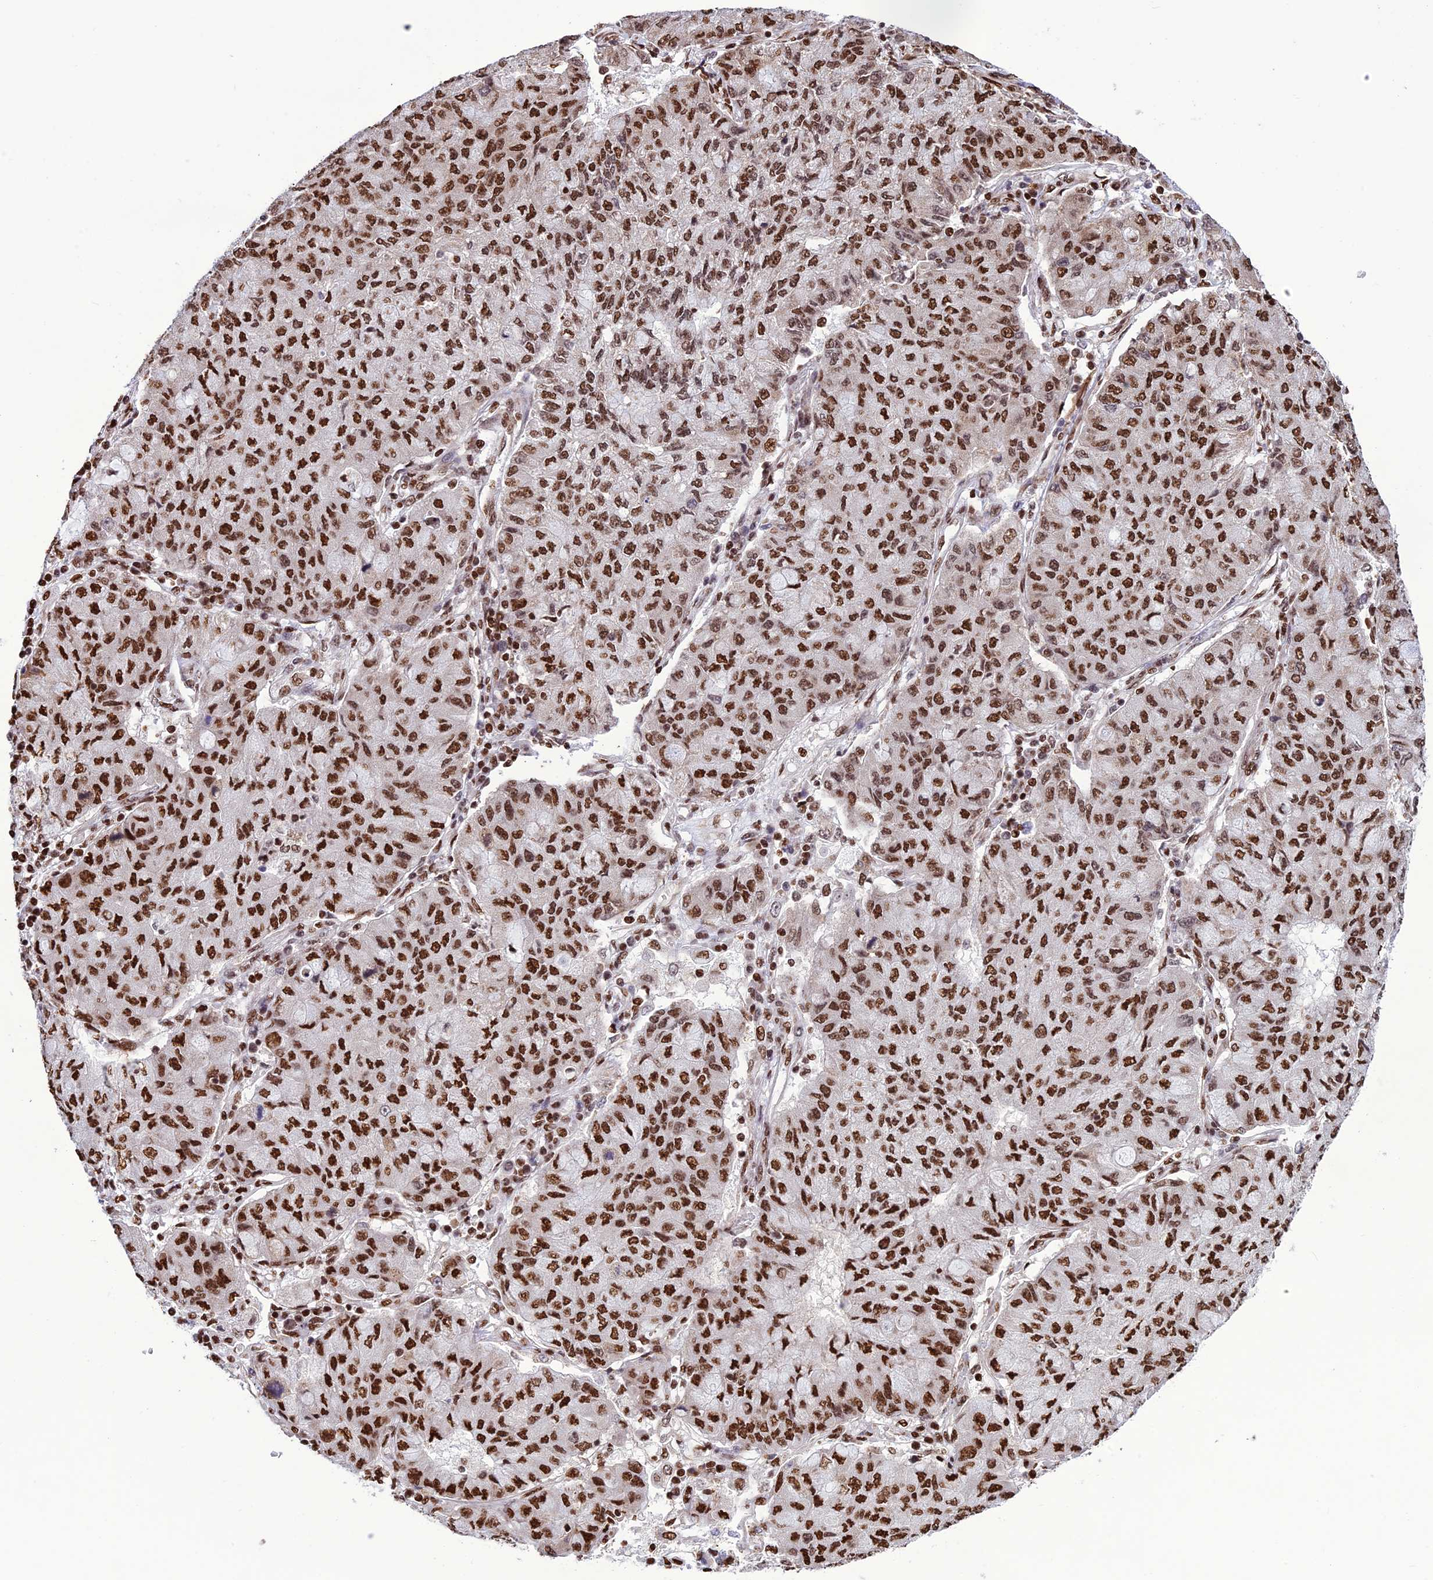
{"staining": {"intensity": "moderate", "quantity": ">75%", "location": "nuclear"}, "tissue": "lung cancer", "cell_type": "Tumor cells", "image_type": "cancer", "snomed": [{"axis": "morphology", "description": "Squamous cell carcinoma, NOS"}, {"axis": "topography", "description": "Lung"}], "caption": "This image shows IHC staining of human lung squamous cell carcinoma, with medium moderate nuclear expression in about >75% of tumor cells.", "gene": "INO80E", "patient": {"sex": "male", "age": 74}}